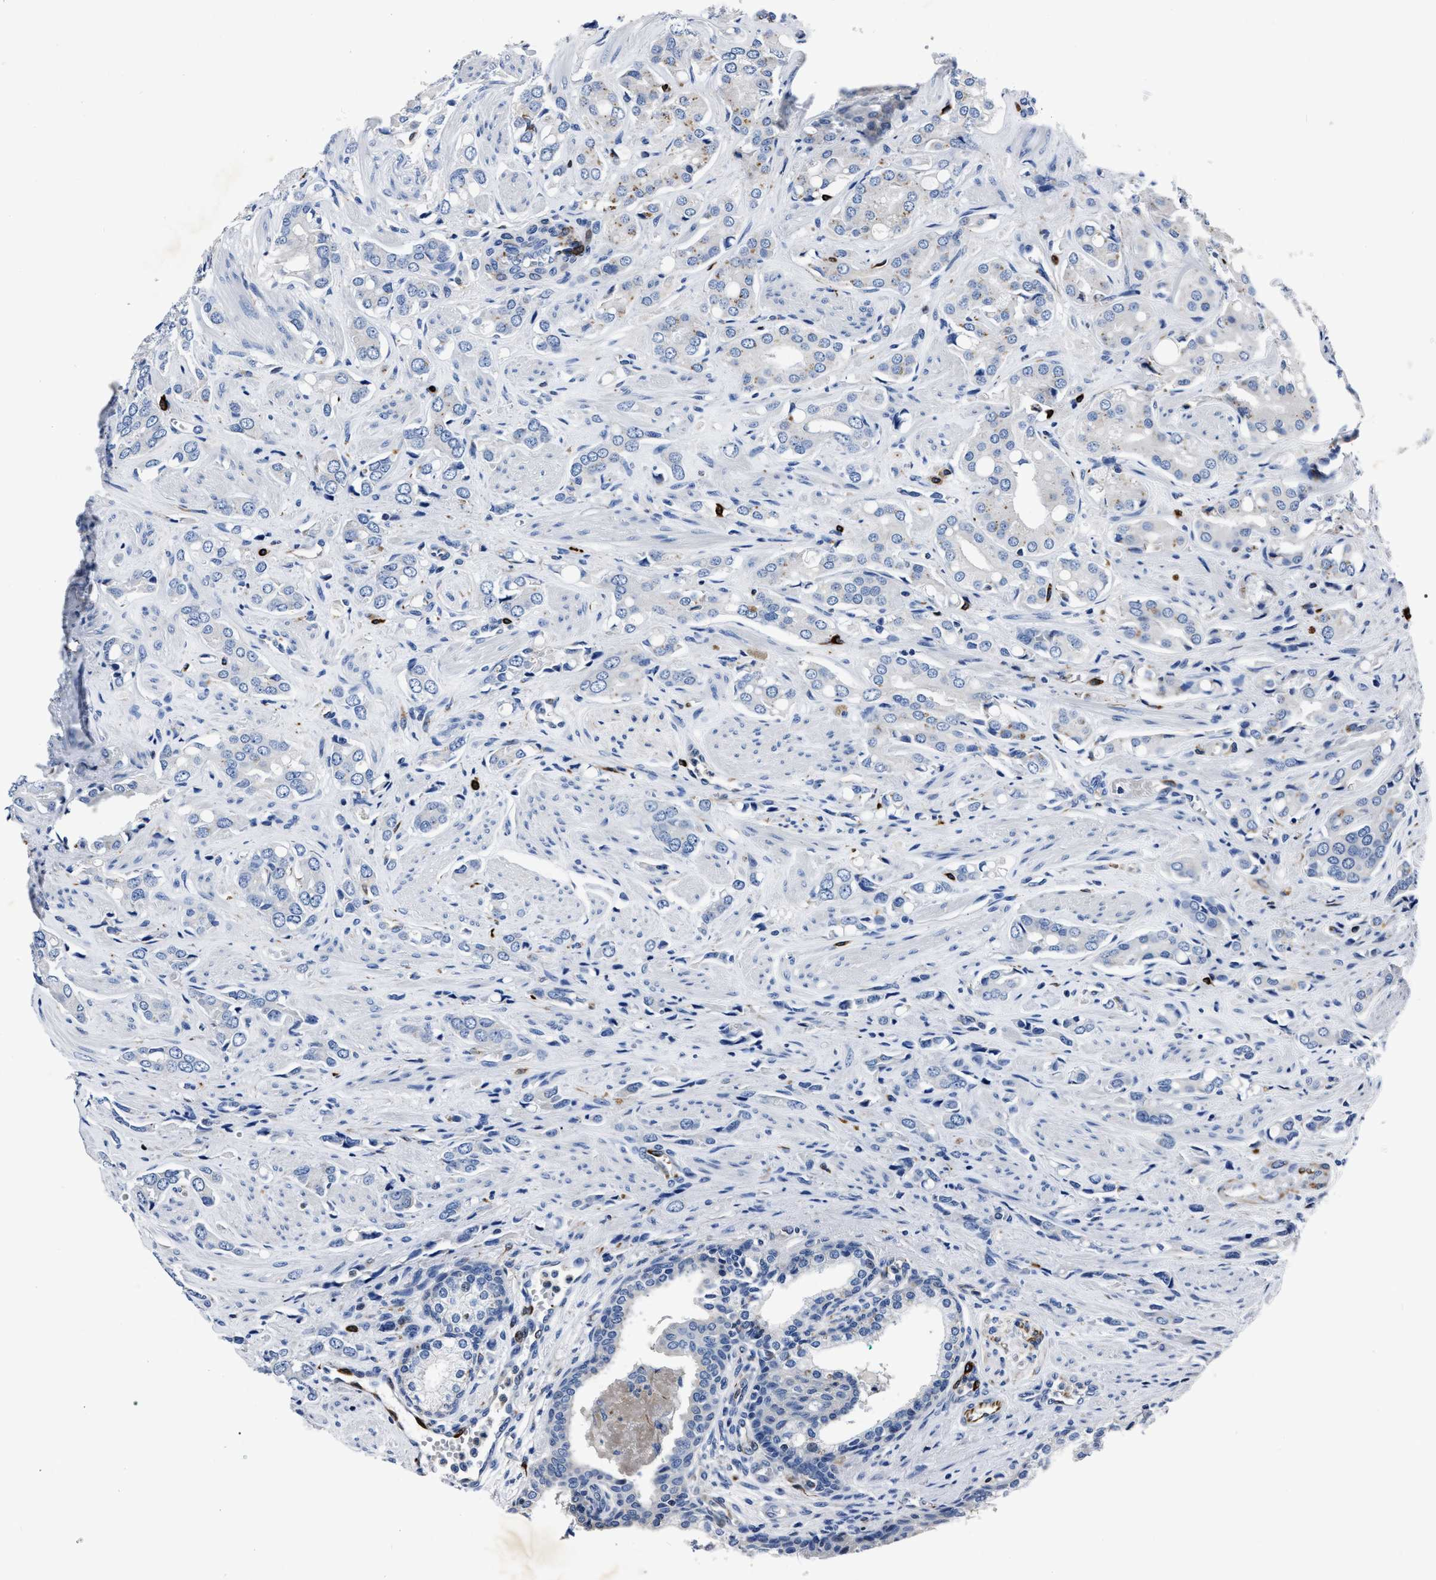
{"staining": {"intensity": "negative", "quantity": "none", "location": "none"}, "tissue": "prostate cancer", "cell_type": "Tumor cells", "image_type": "cancer", "snomed": [{"axis": "morphology", "description": "Adenocarcinoma, High grade"}, {"axis": "topography", "description": "Prostate"}], "caption": "Immunohistochemistry photomicrograph of neoplastic tissue: prostate cancer (high-grade adenocarcinoma) stained with DAB displays no significant protein positivity in tumor cells.", "gene": "OR10G3", "patient": {"sex": "male", "age": 52}}